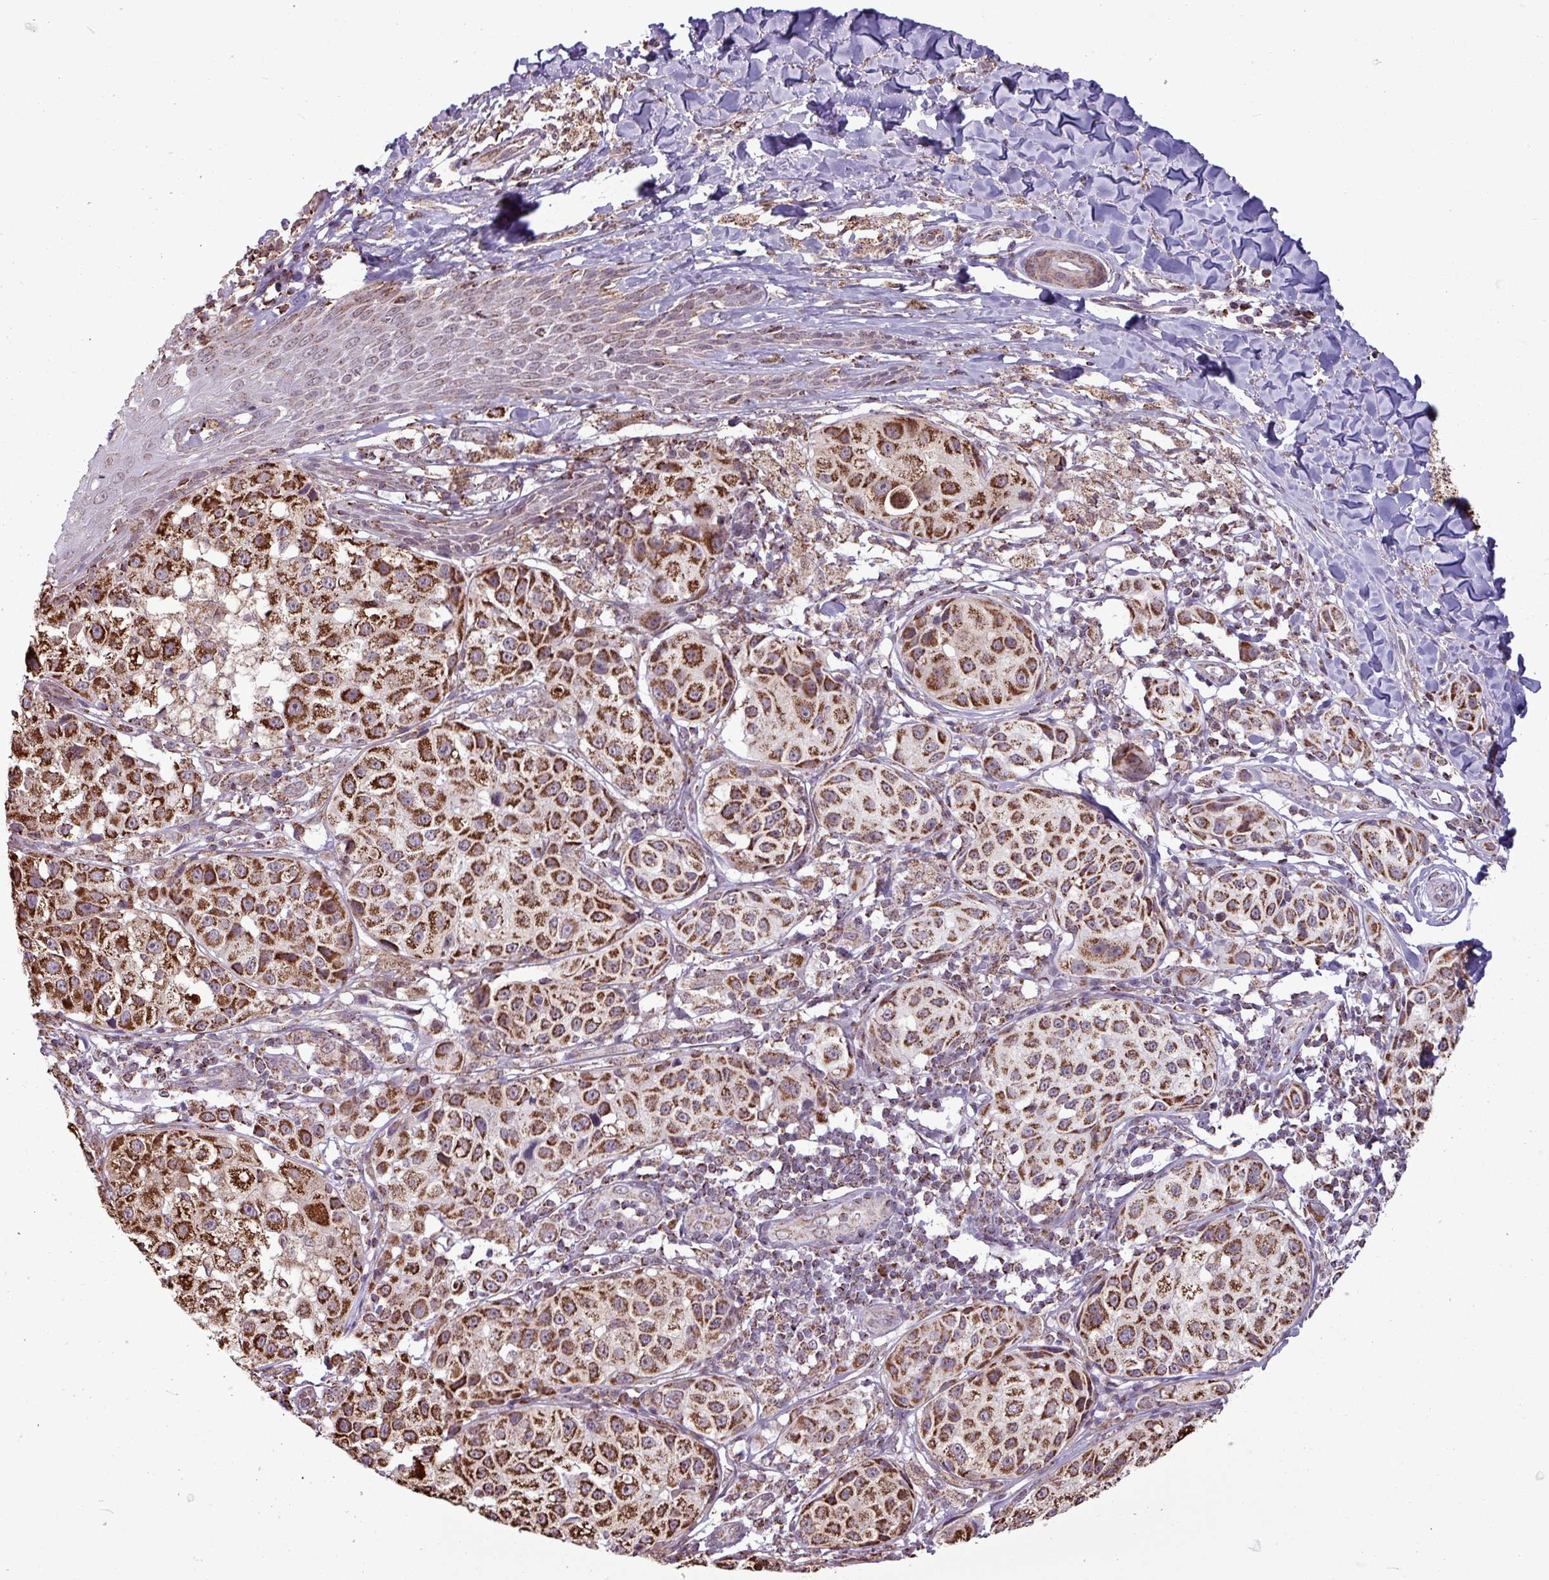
{"staining": {"intensity": "strong", "quantity": ">75%", "location": "cytoplasmic/membranous"}, "tissue": "melanoma", "cell_type": "Tumor cells", "image_type": "cancer", "snomed": [{"axis": "morphology", "description": "Malignant melanoma, NOS"}, {"axis": "topography", "description": "Skin"}], "caption": "Melanoma stained for a protein reveals strong cytoplasmic/membranous positivity in tumor cells.", "gene": "ALG8", "patient": {"sex": "male", "age": 39}}